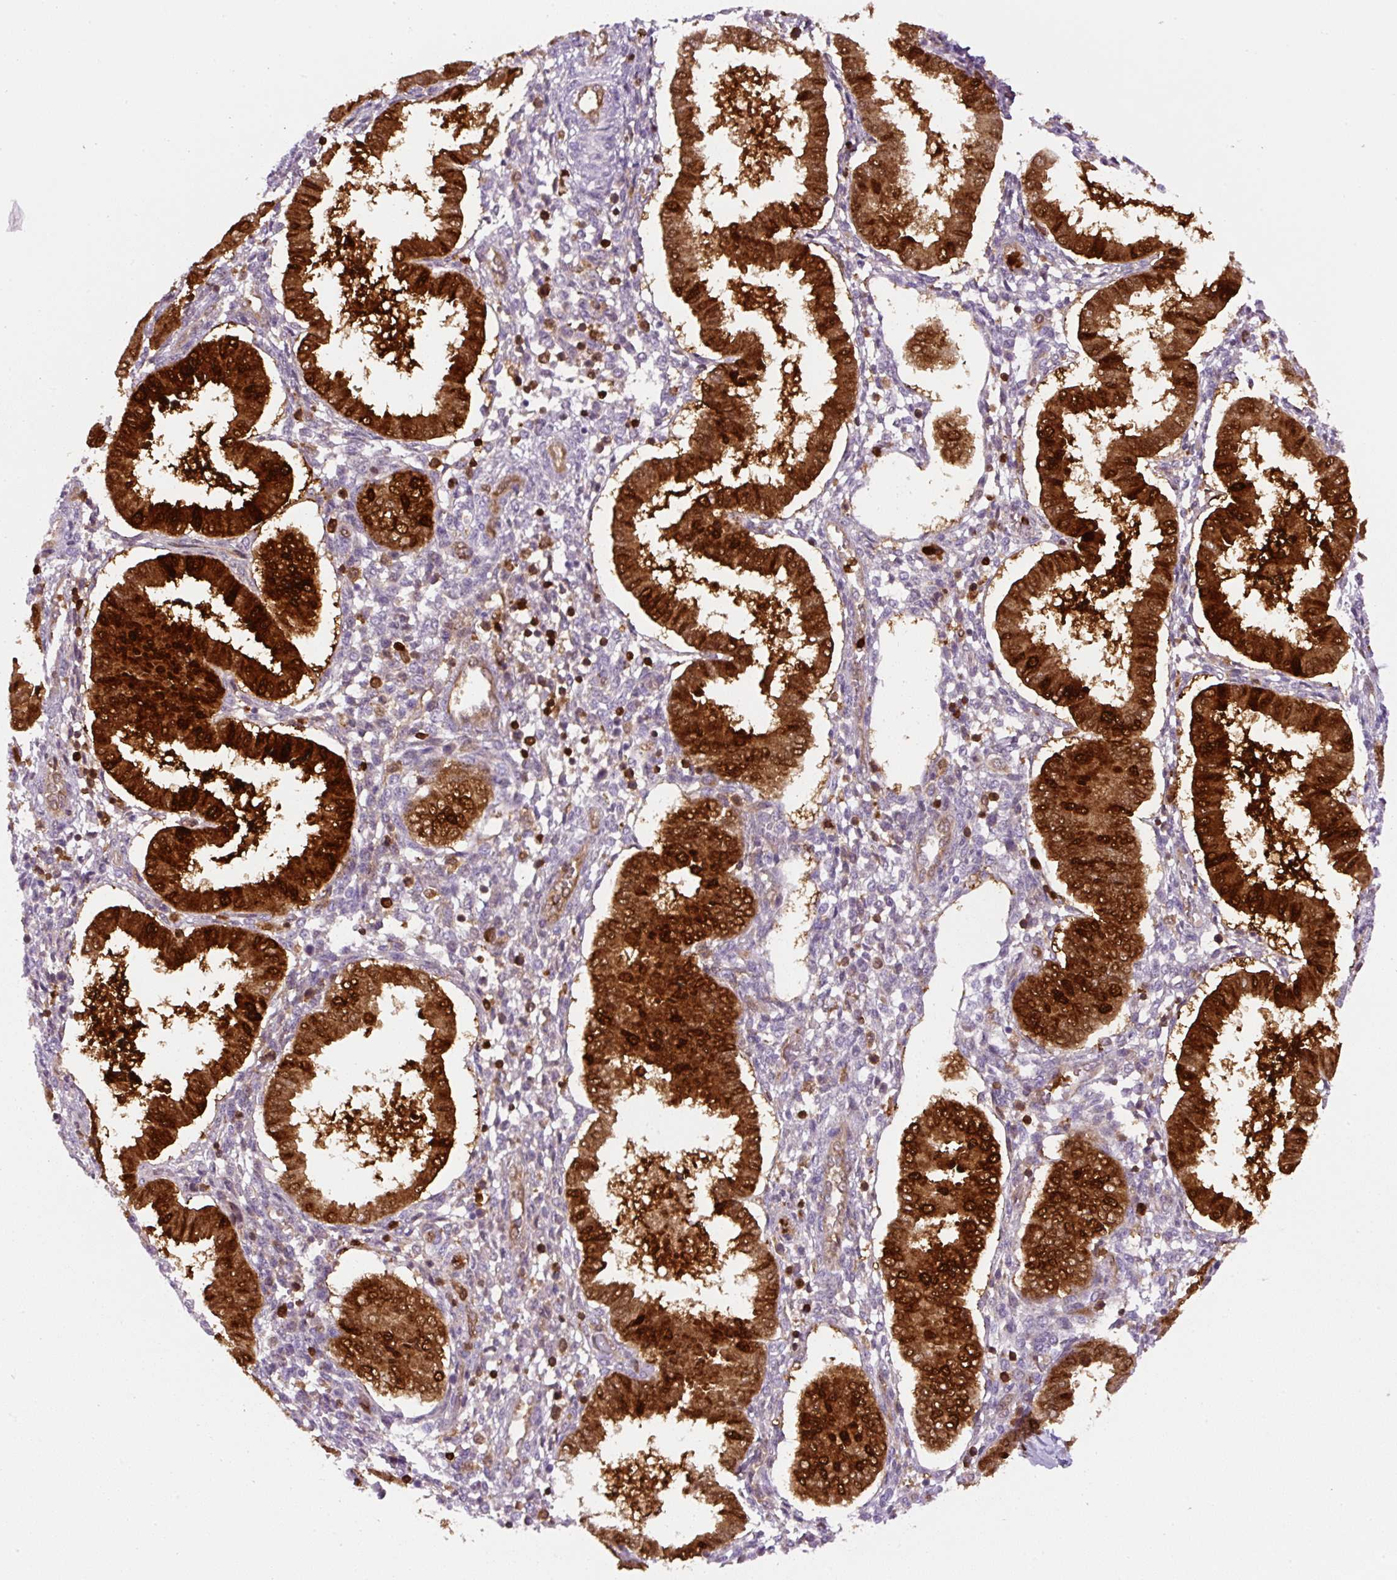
{"staining": {"intensity": "moderate", "quantity": "<25%", "location": "cytoplasmic/membranous,nuclear"}, "tissue": "endometrium", "cell_type": "Cells in endometrial stroma", "image_type": "normal", "snomed": [{"axis": "morphology", "description": "Normal tissue, NOS"}, {"axis": "topography", "description": "Endometrium"}], "caption": "Approximately <25% of cells in endometrial stroma in unremarkable endometrium exhibit moderate cytoplasmic/membranous,nuclear protein expression as visualized by brown immunohistochemical staining.", "gene": "ANXA1", "patient": {"sex": "female", "age": 24}}